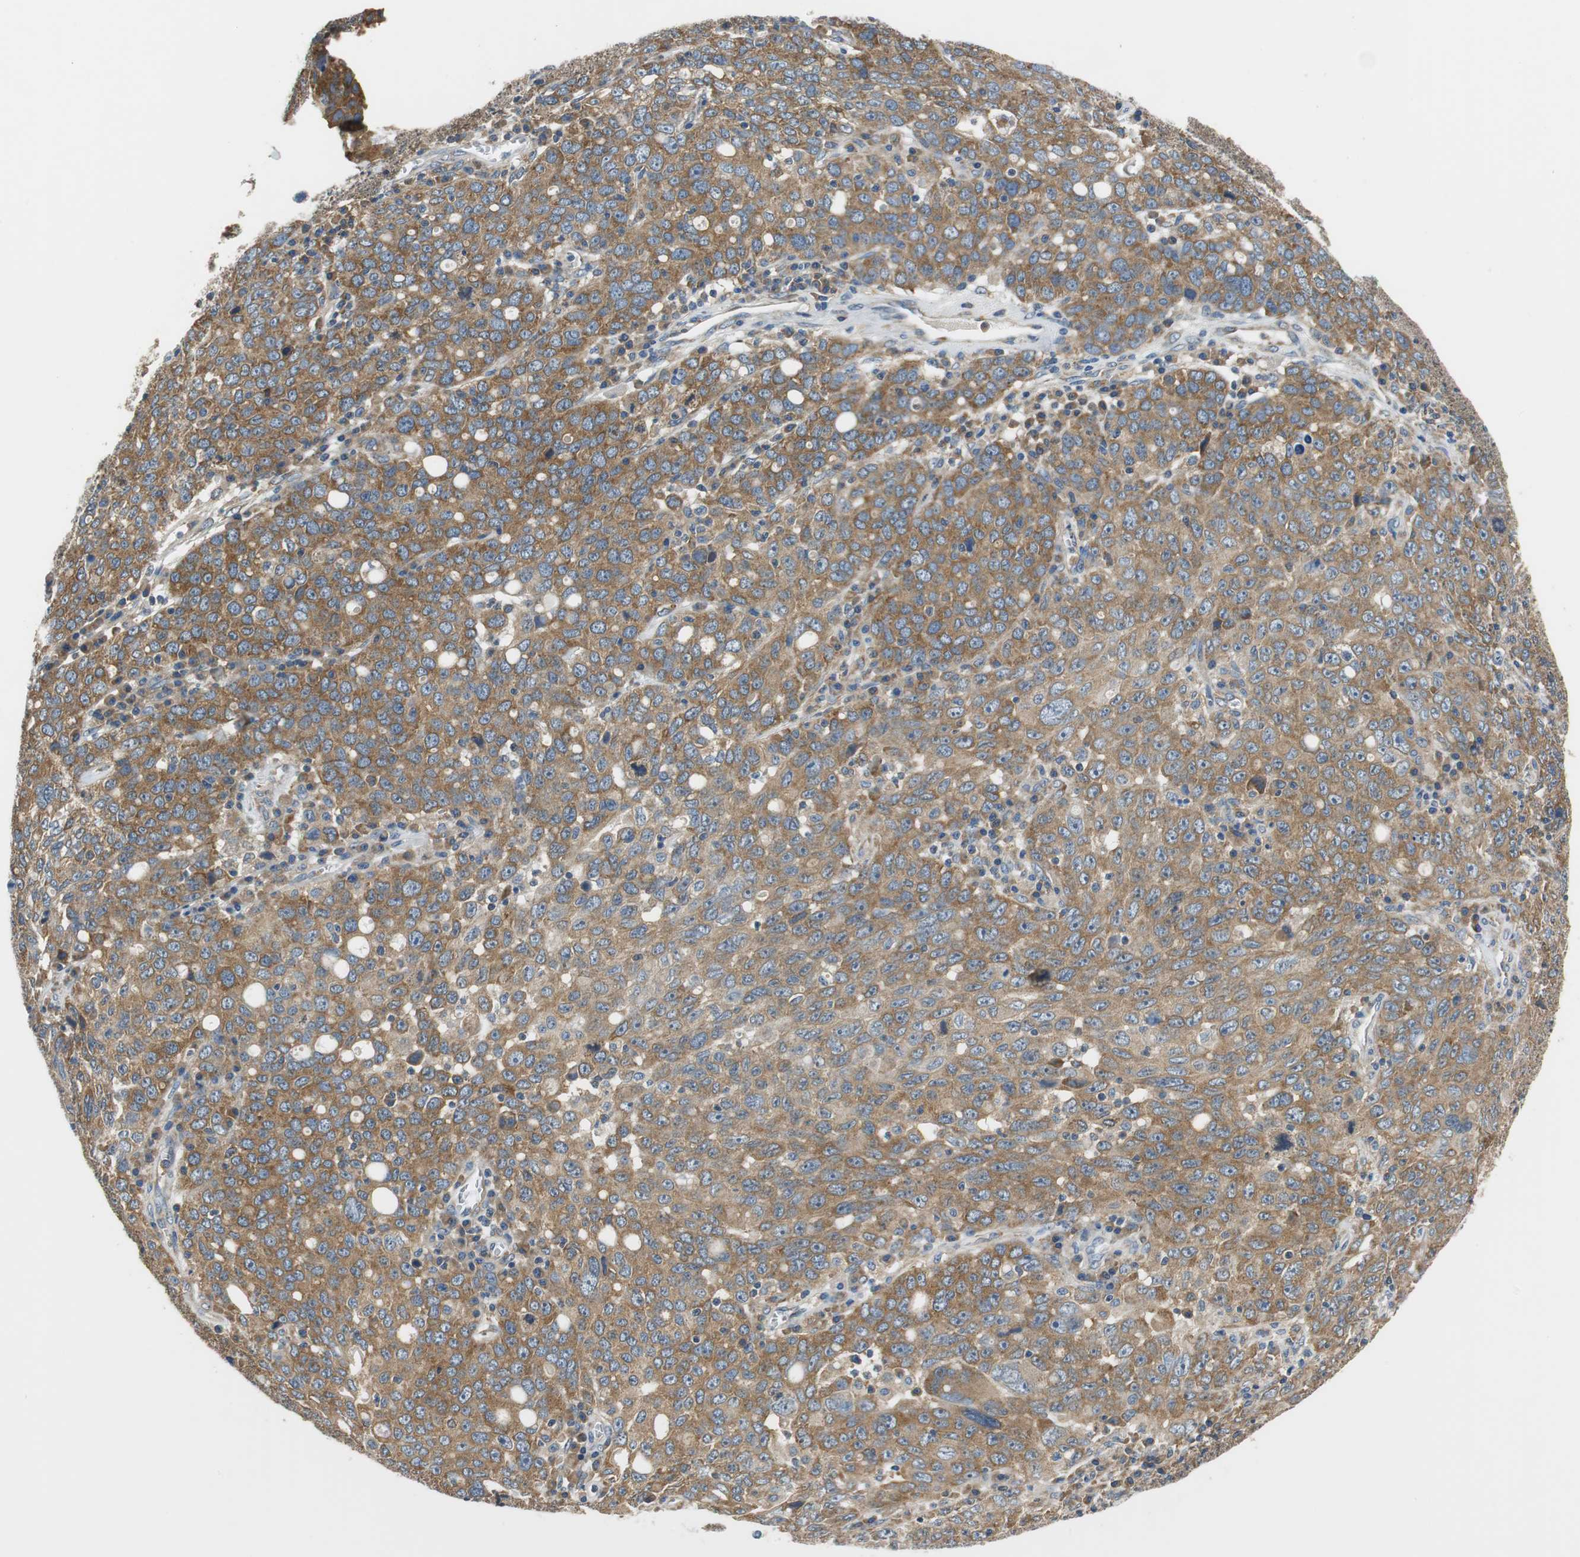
{"staining": {"intensity": "moderate", "quantity": ">75%", "location": "cytoplasmic/membranous"}, "tissue": "ovarian cancer", "cell_type": "Tumor cells", "image_type": "cancer", "snomed": [{"axis": "morphology", "description": "Carcinoma, endometroid"}, {"axis": "topography", "description": "Ovary"}], "caption": "Human ovarian cancer stained with a brown dye reveals moderate cytoplasmic/membranous positive expression in approximately >75% of tumor cells.", "gene": "CNOT3", "patient": {"sex": "female", "age": 62}}